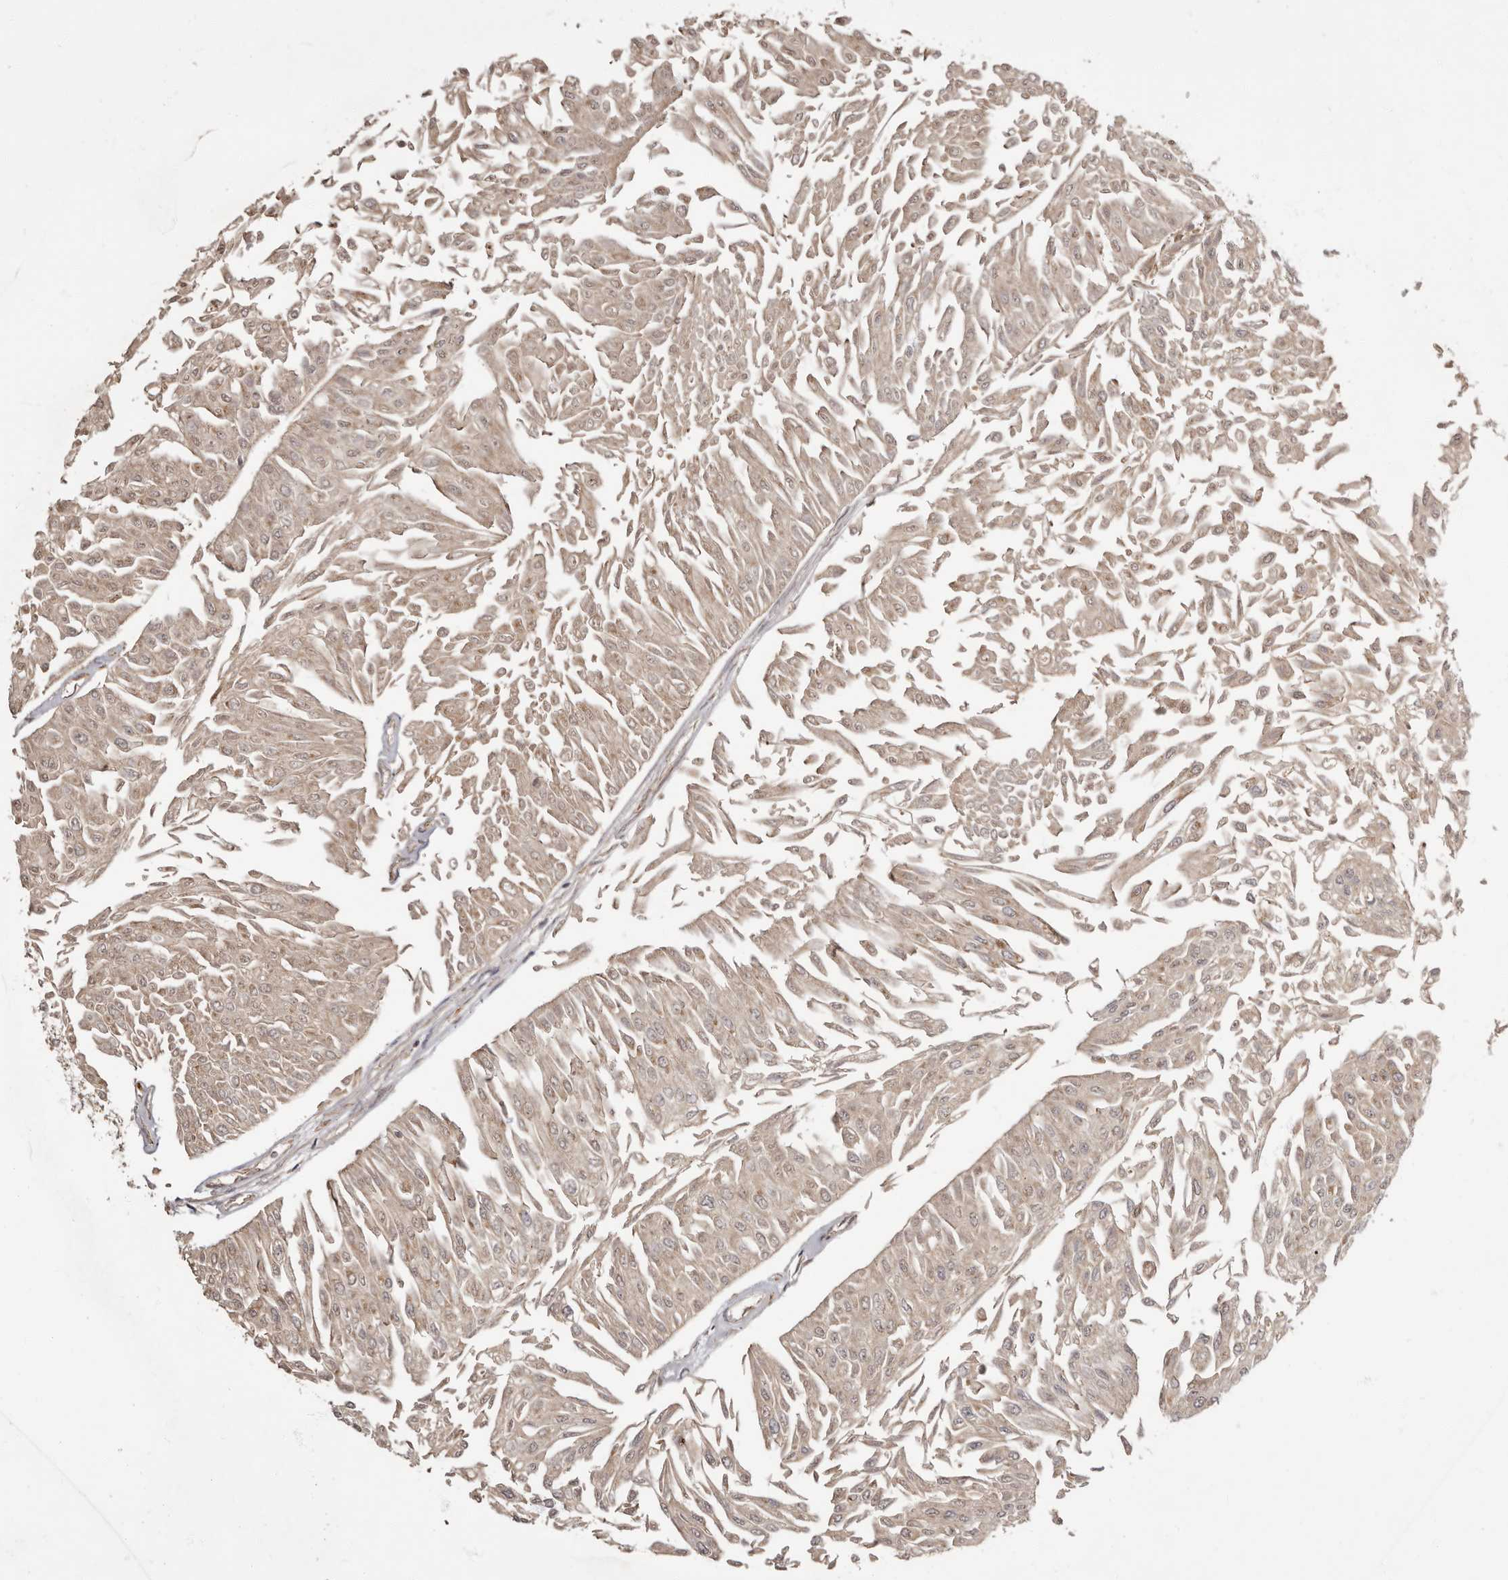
{"staining": {"intensity": "weak", "quantity": ">75%", "location": "cytoplasmic/membranous"}, "tissue": "urothelial cancer", "cell_type": "Tumor cells", "image_type": "cancer", "snomed": [{"axis": "morphology", "description": "Urothelial carcinoma, Low grade"}, {"axis": "topography", "description": "Urinary bladder"}], "caption": "A brown stain labels weak cytoplasmic/membranous staining of a protein in urothelial carcinoma (low-grade) tumor cells.", "gene": "ADCY2", "patient": {"sex": "male", "age": 67}}